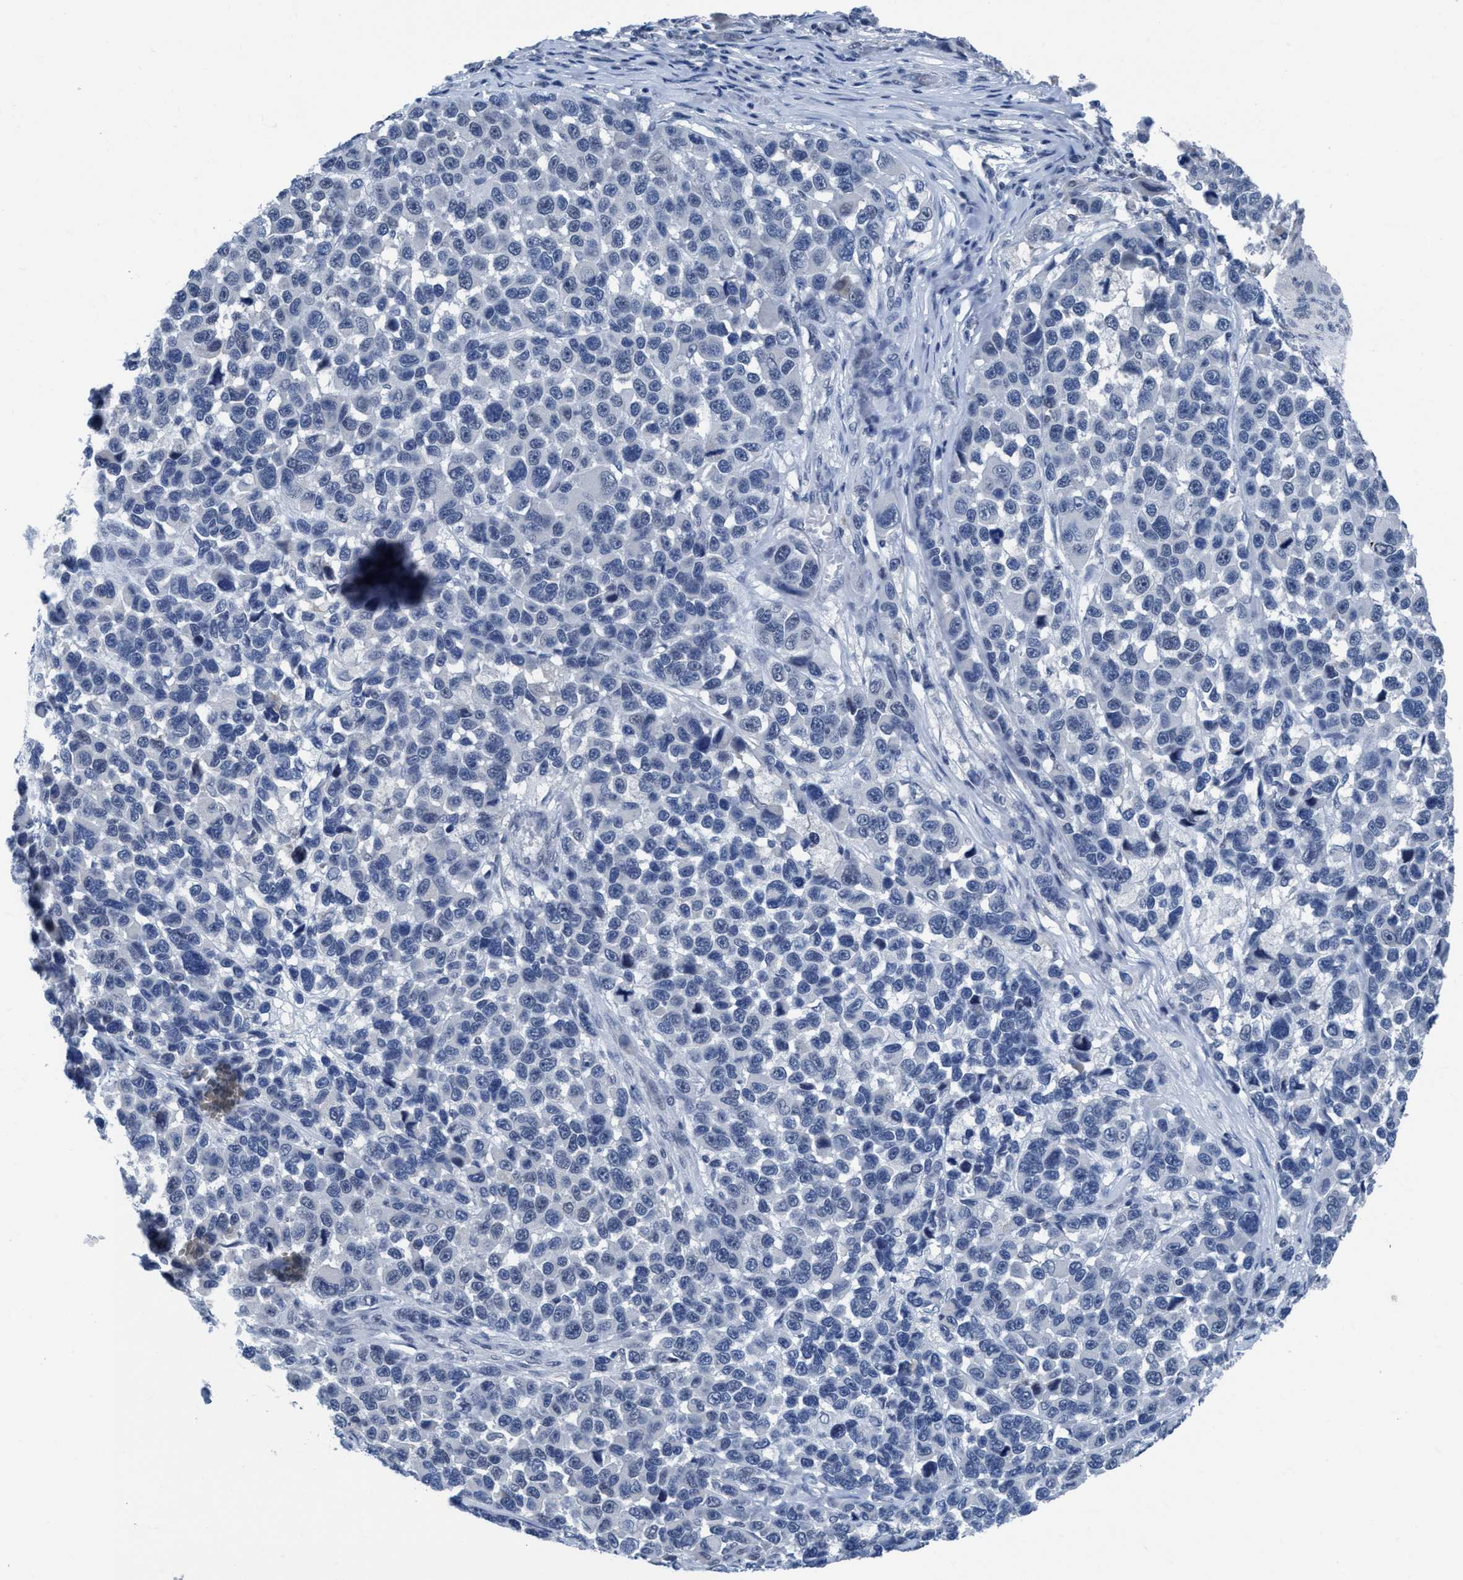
{"staining": {"intensity": "negative", "quantity": "none", "location": "none"}, "tissue": "melanoma", "cell_type": "Tumor cells", "image_type": "cancer", "snomed": [{"axis": "morphology", "description": "Malignant melanoma, NOS"}, {"axis": "topography", "description": "Skin"}], "caption": "Tumor cells are negative for protein expression in human malignant melanoma.", "gene": "DNAI1", "patient": {"sex": "male", "age": 53}}